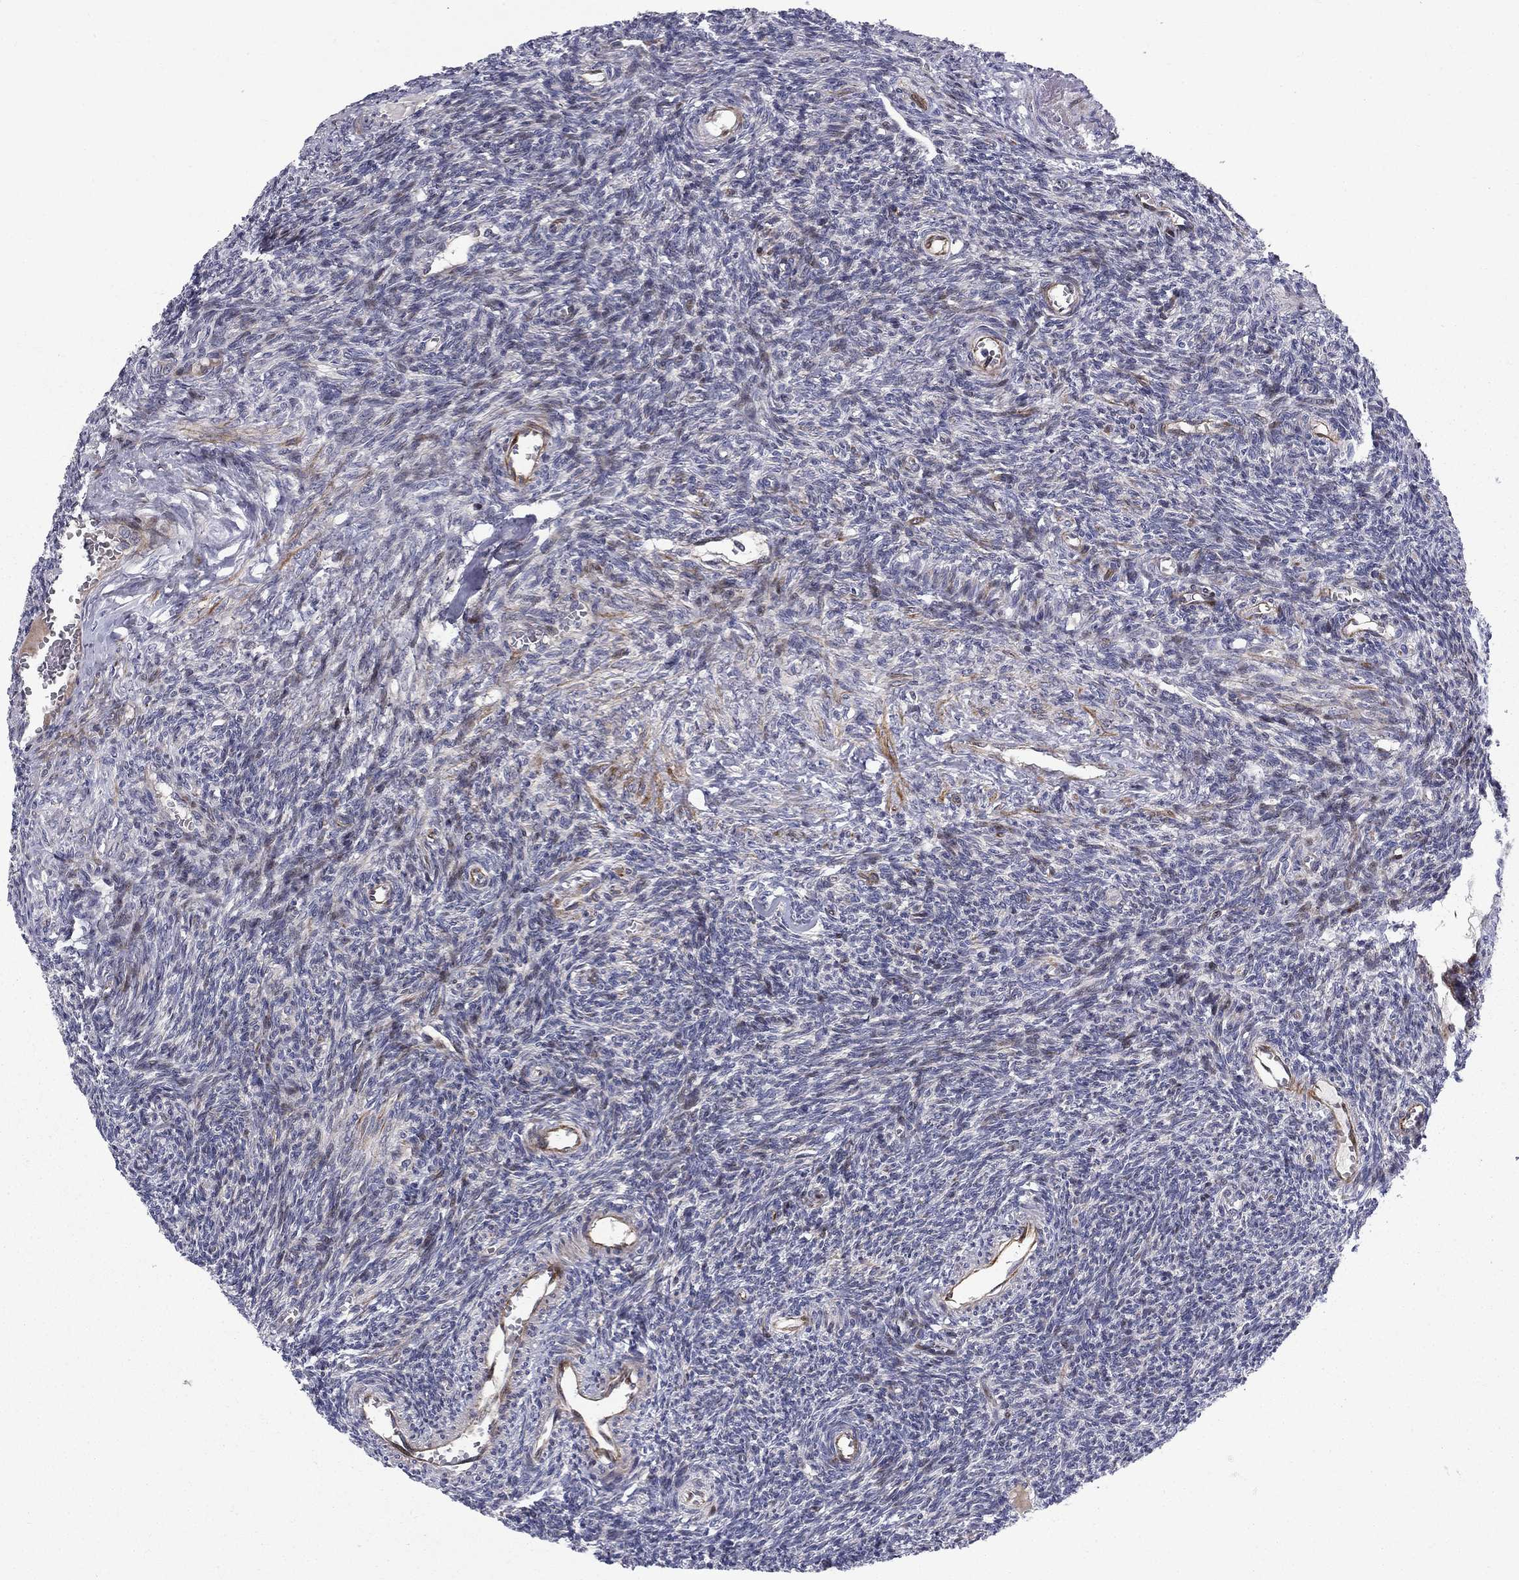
{"staining": {"intensity": "negative", "quantity": "none", "location": "none"}, "tissue": "ovary", "cell_type": "Follicle cells", "image_type": "normal", "snomed": [{"axis": "morphology", "description": "Normal tissue, NOS"}, {"axis": "topography", "description": "Ovary"}], "caption": "IHC photomicrograph of benign human ovary stained for a protein (brown), which displays no expression in follicle cells.", "gene": "MIOS", "patient": {"sex": "female", "age": 27}}